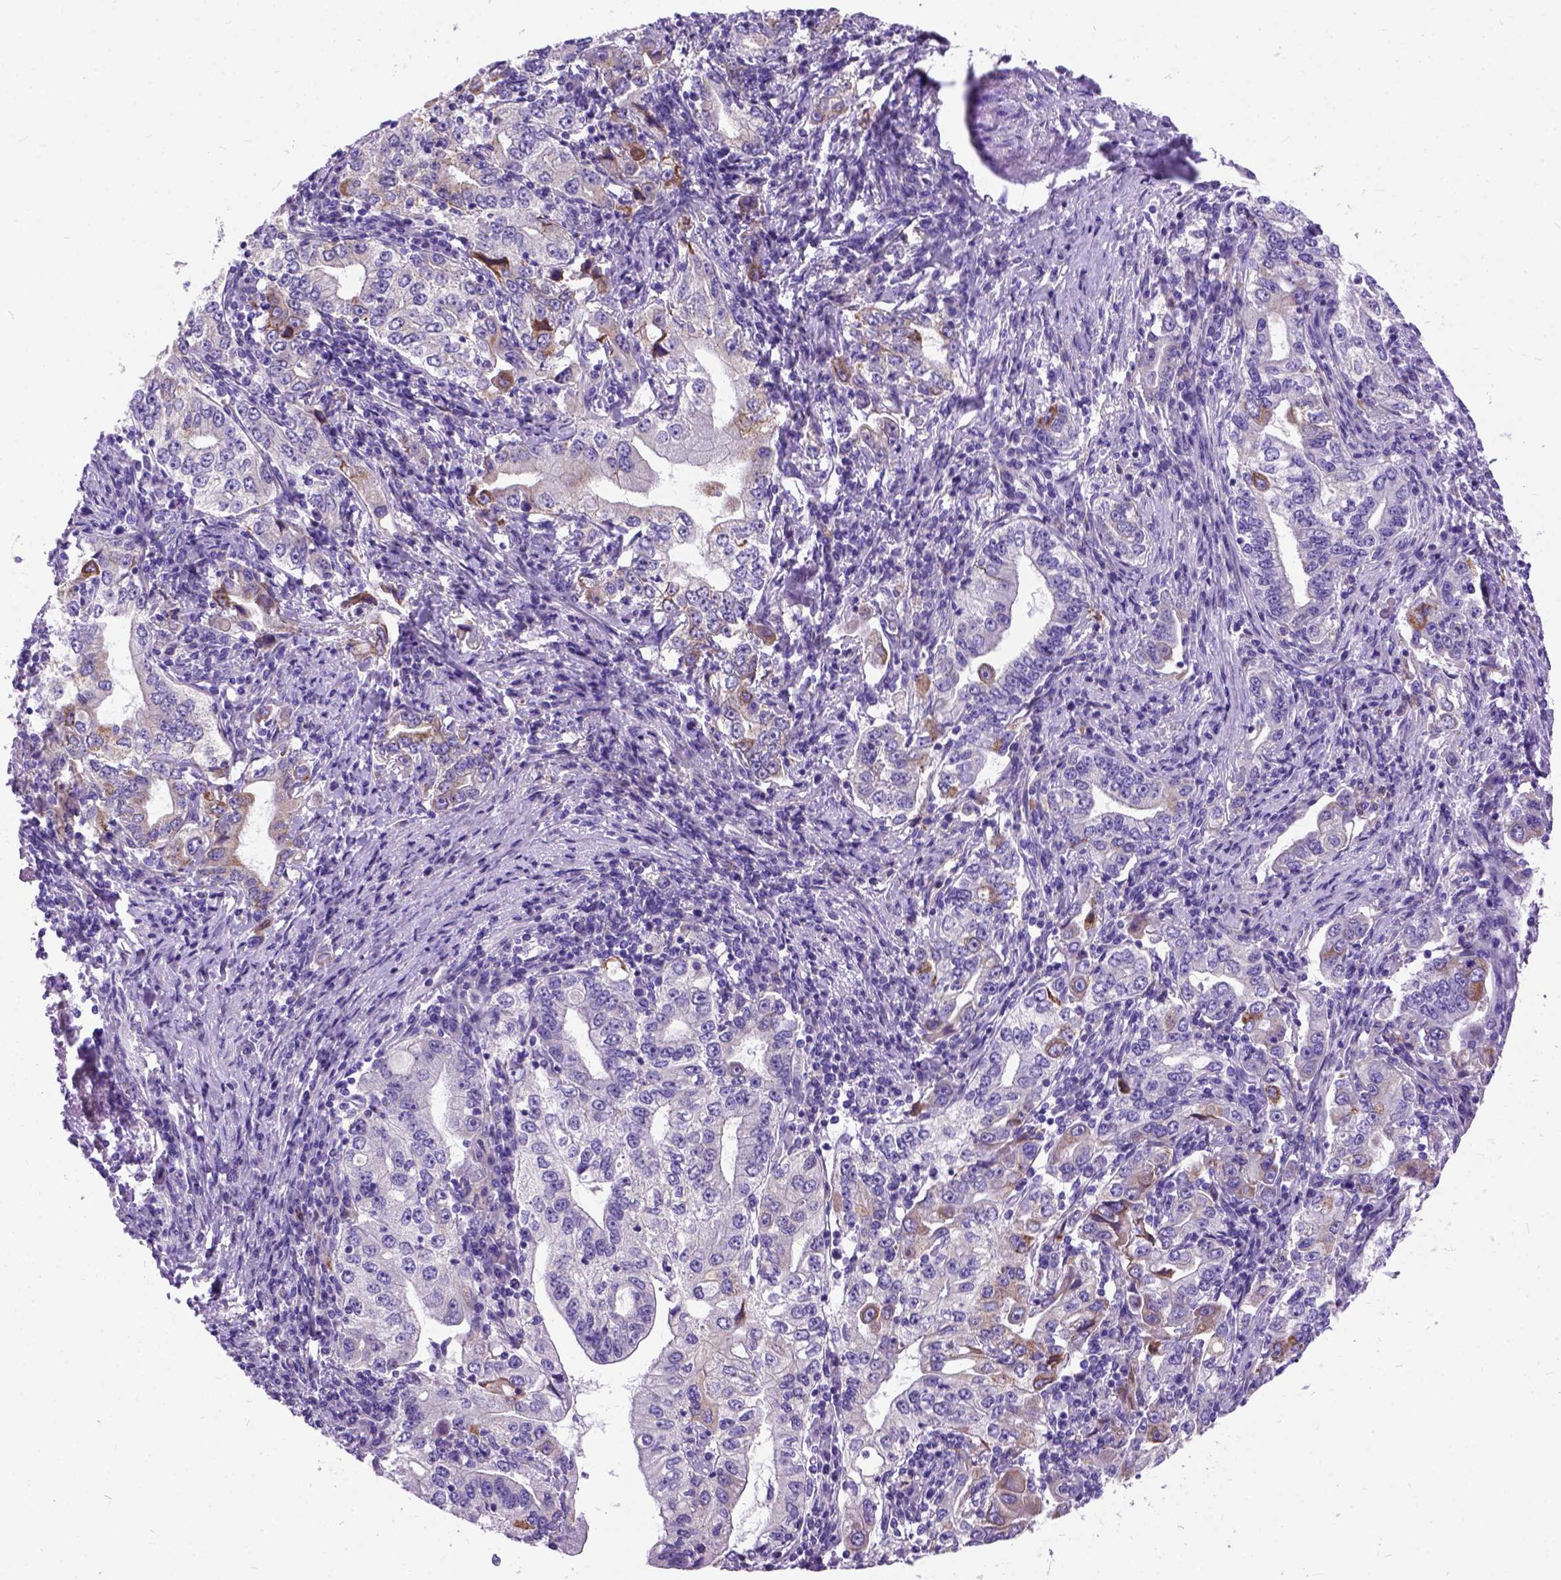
{"staining": {"intensity": "weak", "quantity": "<25%", "location": "cytoplasmic/membranous"}, "tissue": "stomach cancer", "cell_type": "Tumor cells", "image_type": "cancer", "snomed": [{"axis": "morphology", "description": "Adenocarcinoma, NOS"}, {"axis": "topography", "description": "Stomach, lower"}], "caption": "Tumor cells are negative for protein expression in human stomach cancer.", "gene": "CFAP54", "patient": {"sex": "female", "age": 72}}